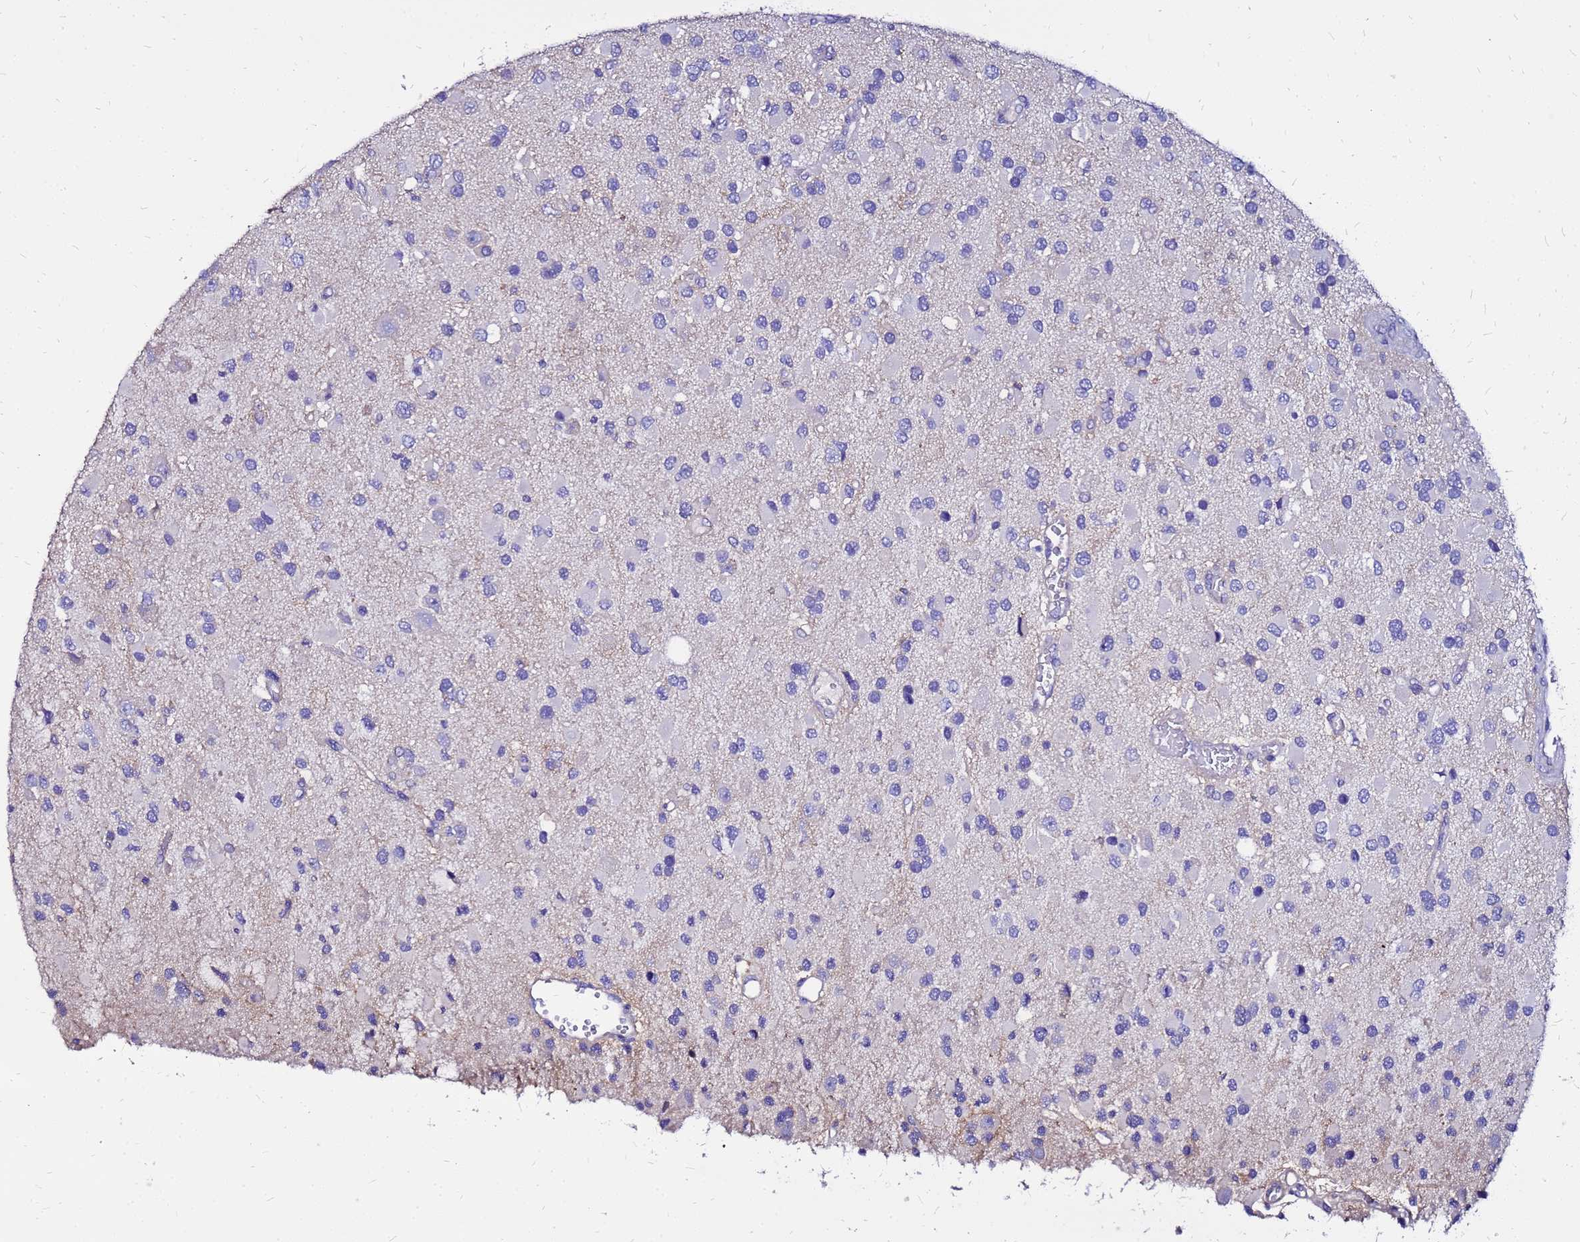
{"staining": {"intensity": "negative", "quantity": "none", "location": "none"}, "tissue": "glioma", "cell_type": "Tumor cells", "image_type": "cancer", "snomed": [{"axis": "morphology", "description": "Glioma, malignant, High grade"}, {"axis": "topography", "description": "Brain"}], "caption": "Immunohistochemistry (IHC) of malignant high-grade glioma displays no expression in tumor cells.", "gene": "ARHGEF5", "patient": {"sex": "male", "age": 53}}